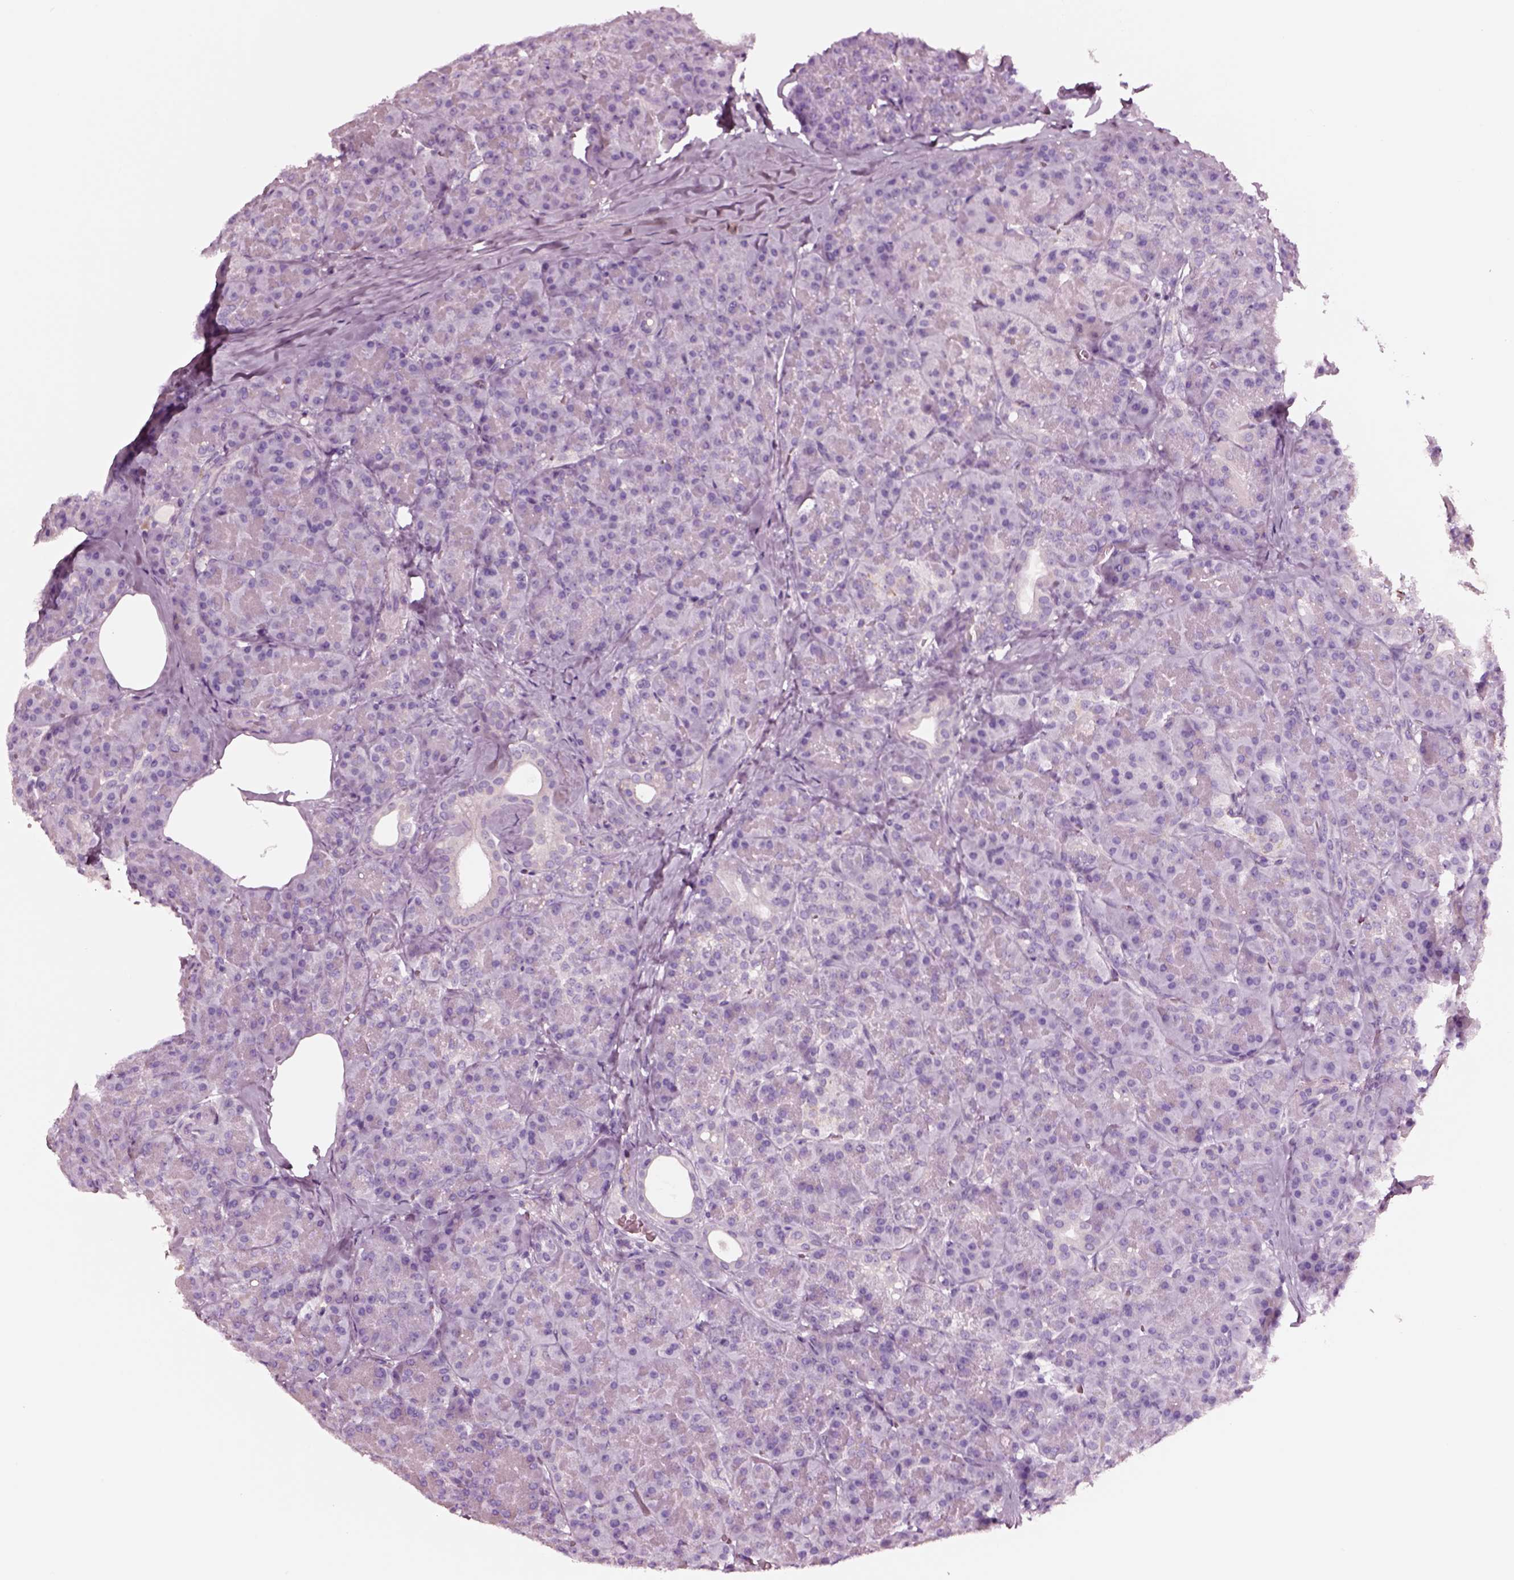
{"staining": {"intensity": "negative", "quantity": "none", "location": "none"}, "tissue": "pancreas", "cell_type": "Exocrine glandular cells", "image_type": "normal", "snomed": [{"axis": "morphology", "description": "Normal tissue, NOS"}, {"axis": "topography", "description": "Pancreas"}], "caption": "This is an immunohistochemistry (IHC) histopathology image of unremarkable pancreas. There is no expression in exocrine glandular cells.", "gene": "NMRK2", "patient": {"sex": "male", "age": 57}}